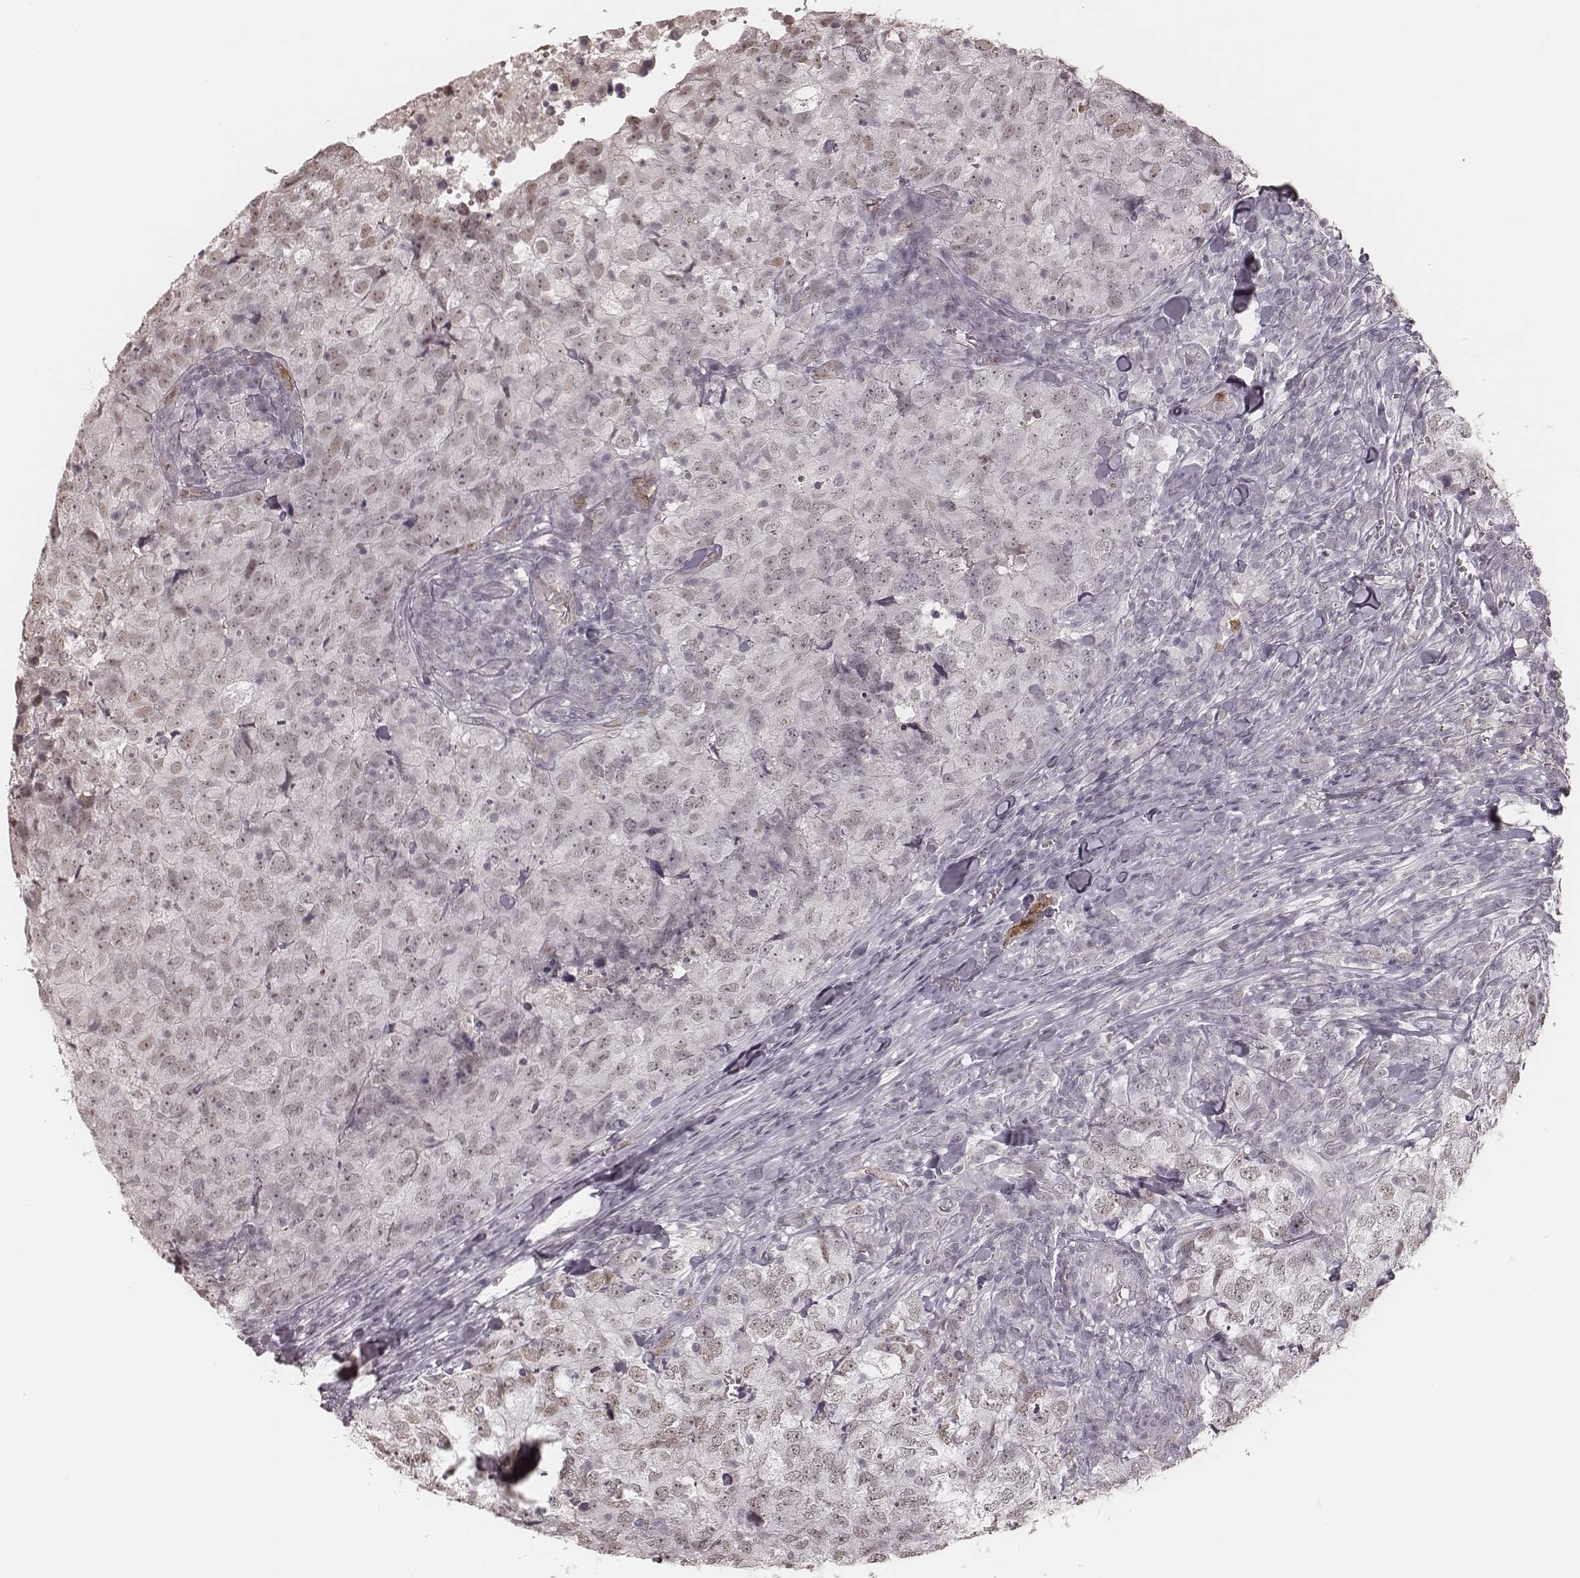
{"staining": {"intensity": "weak", "quantity": "<25%", "location": "nuclear"}, "tissue": "breast cancer", "cell_type": "Tumor cells", "image_type": "cancer", "snomed": [{"axis": "morphology", "description": "Duct carcinoma"}, {"axis": "topography", "description": "Breast"}], "caption": "Immunohistochemistry (IHC) micrograph of neoplastic tissue: human breast cancer (infiltrating ductal carcinoma) stained with DAB (3,3'-diaminobenzidine) shows no significant protein expression in tumor cells.", "gene": "KITLG", "patient": {"sex": "female", "age": 30}}